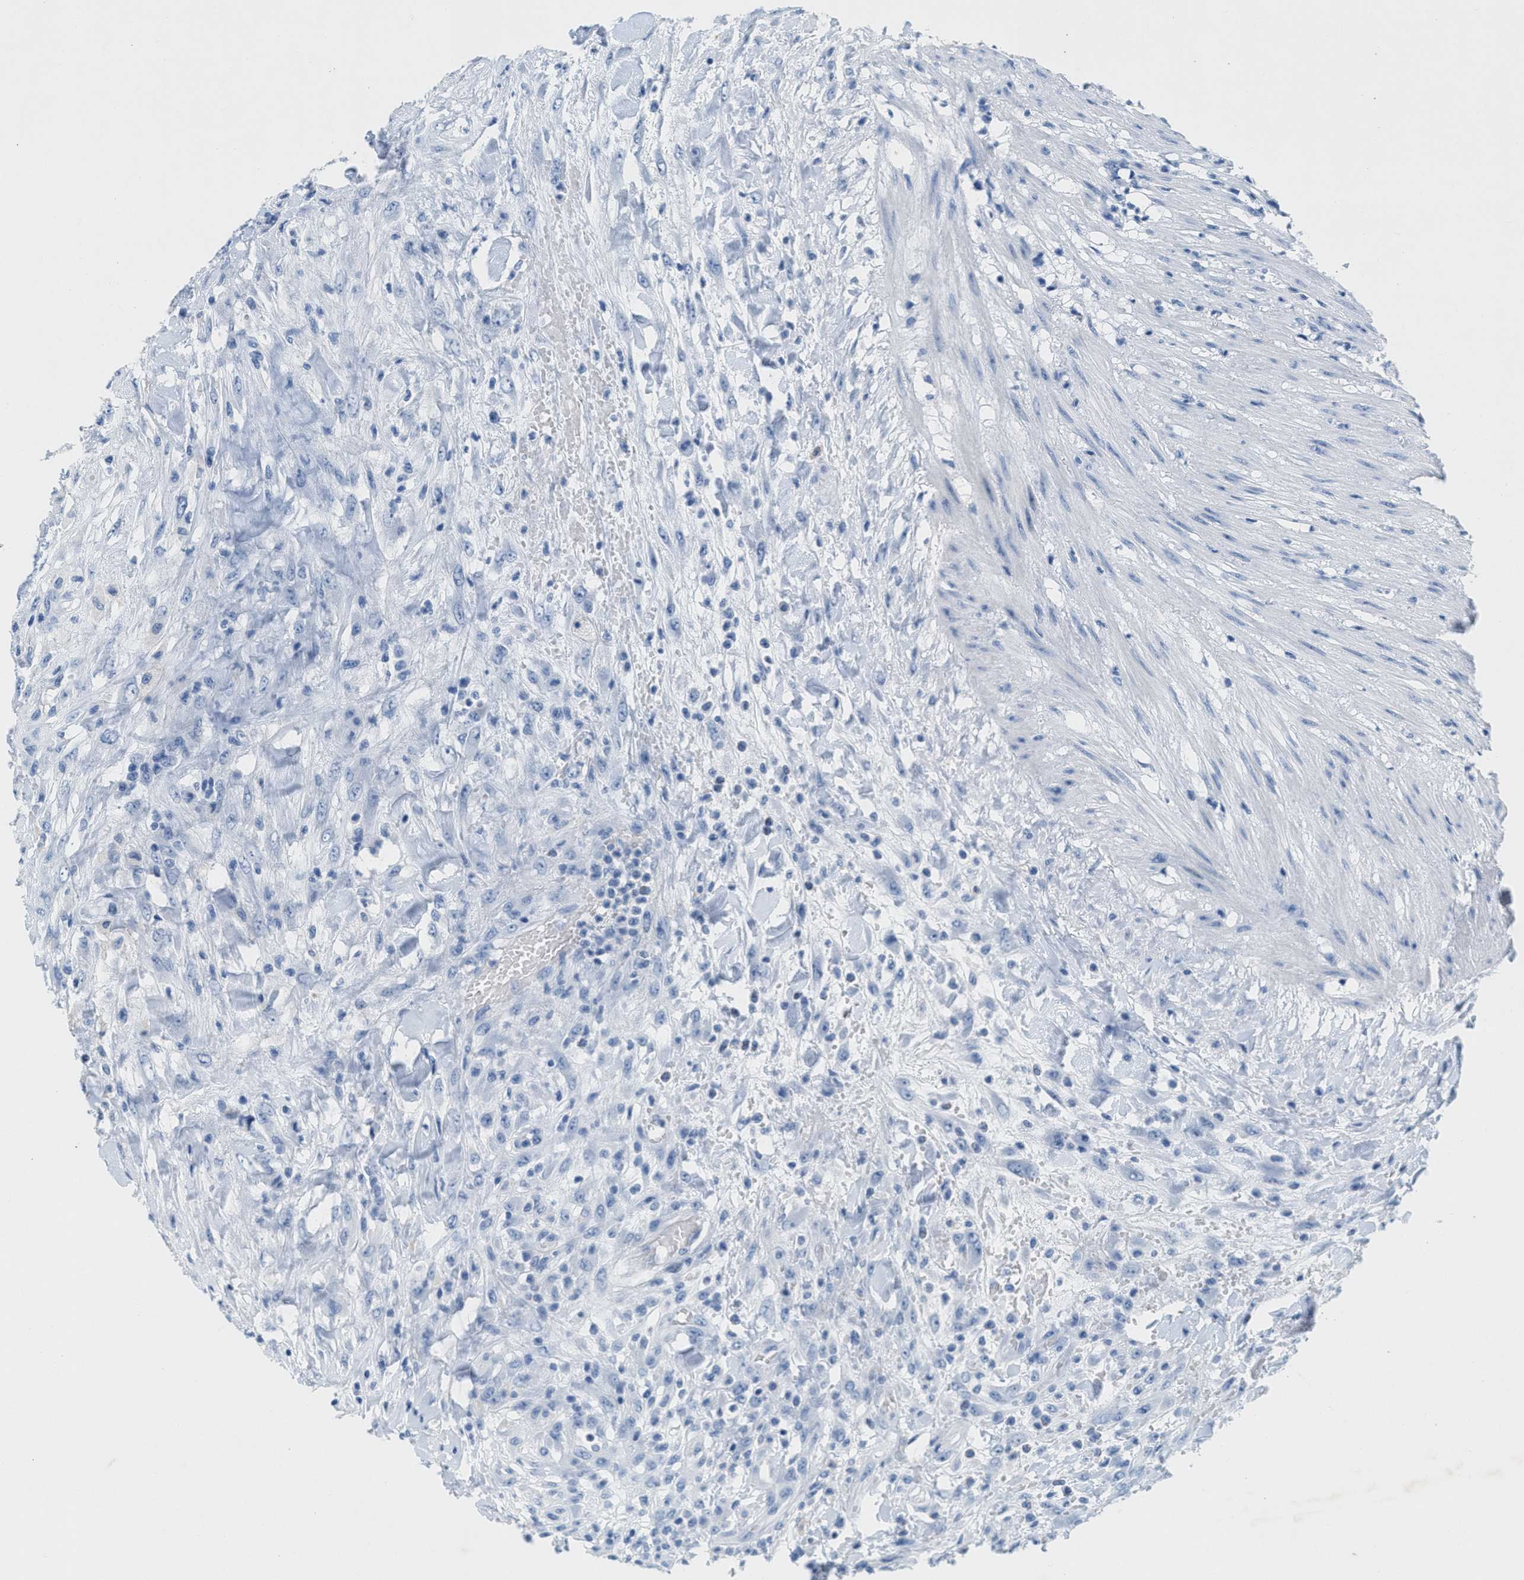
{"staining": {"intensity": "negative", "quantity": "none", "location": "none"}, "tissue": "testis cancer", "cell_type": "Tumor cells", "image_type": "cancer", "snomed": [{"axis": "morphology", "description": "Seminoma, NOS"}, {"axis": "topography", "description": "Testis"}], "caption": "The histopathology image shows no significant positivity in tumor cells of seminoma (testis).", "gene": "GPM6A", "patient": {"sex": "male", "age": 59}}